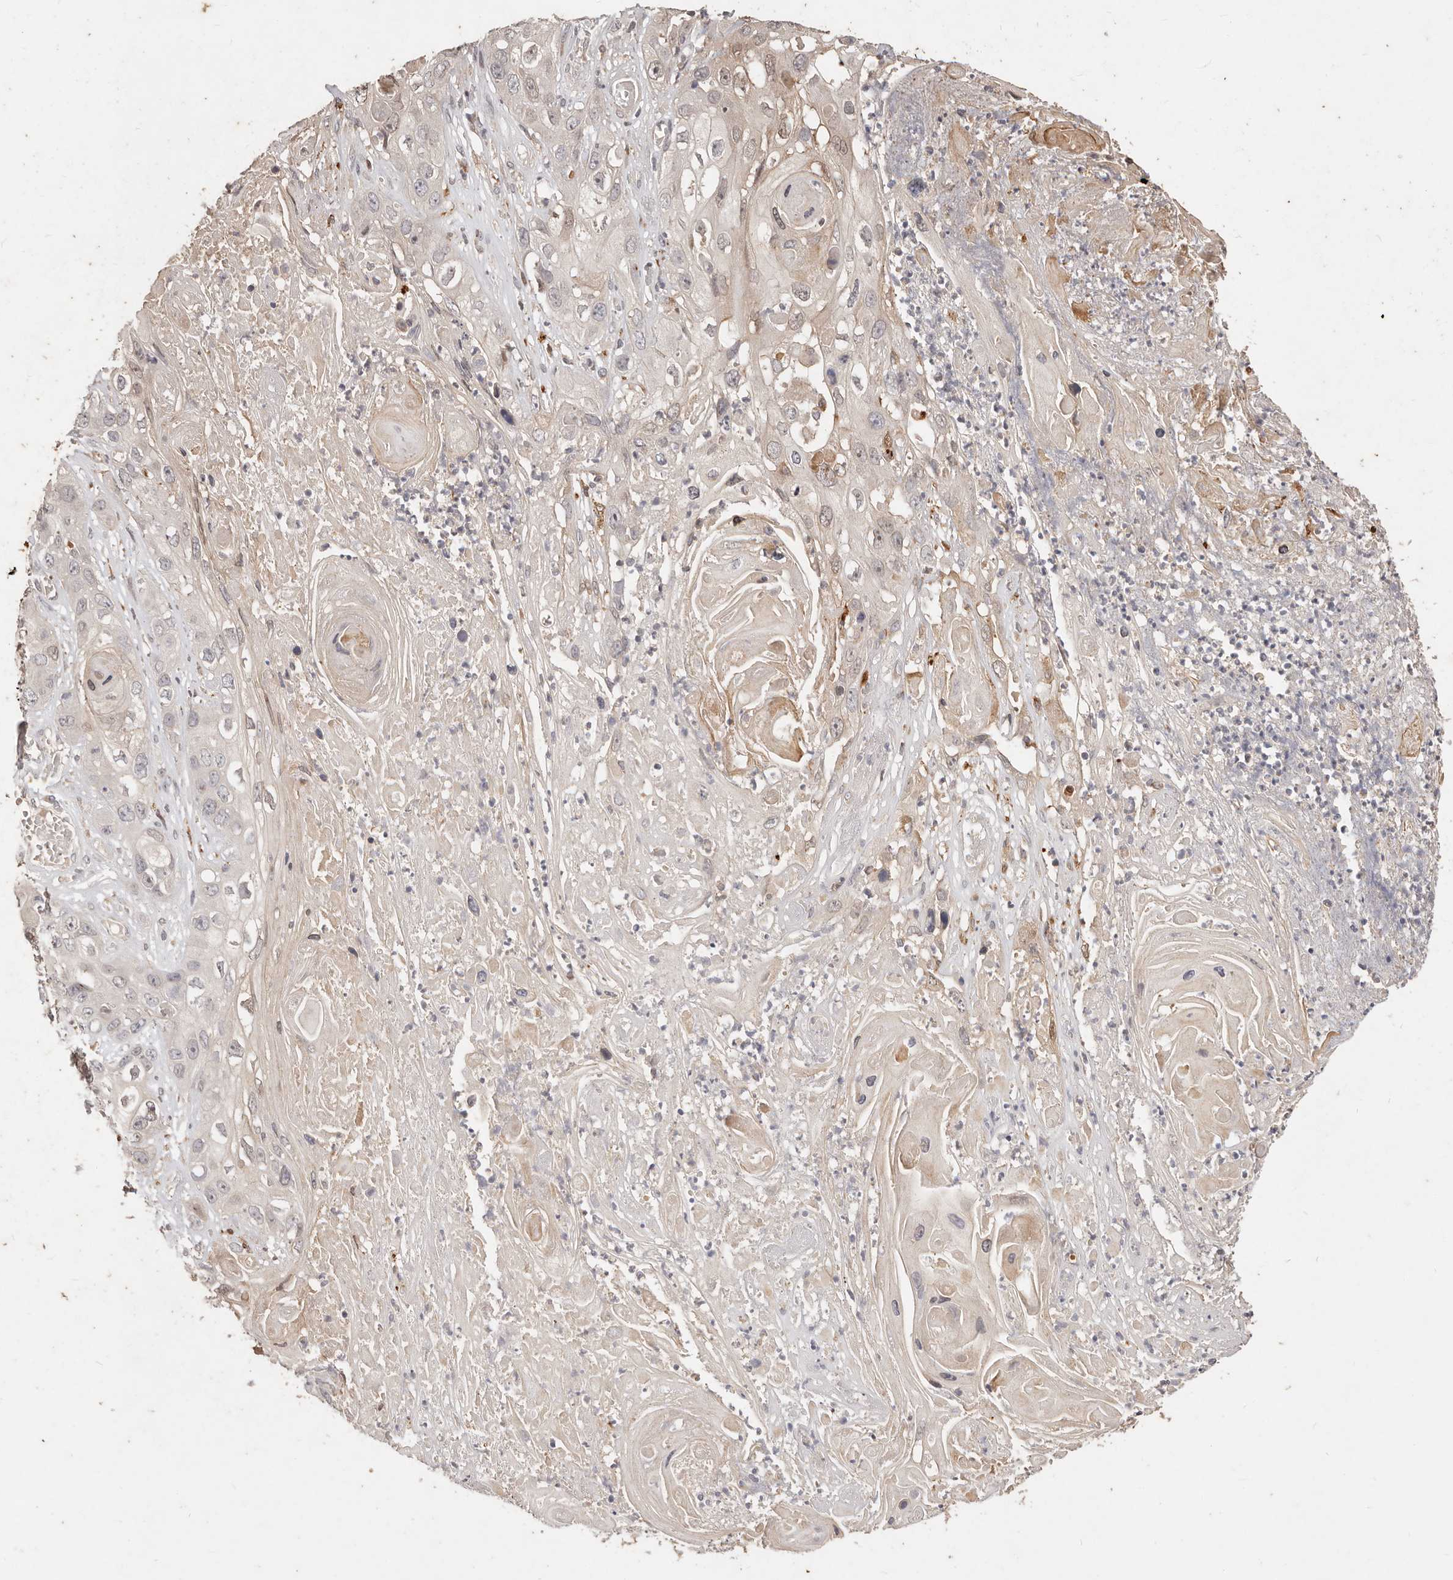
{"staining": {"intensity": "weak", "quantity": "<25%", "location": "cytoplasmic/membranous"}, "tissue": "skin cancer", "cell_type": "Tumor cells", "image_type": "cancer", "snomed": [{"axis": "morphology", "description": "Squamous cell carcinoma, NOS"}, {"axis": "topography", "description": "Skin"}], "caption": "Immunohistochemistry (IHC) of human squamous cell carcinoma (skin) demonstrates no staining in tumor cells. (DAB IHC, high magnification).", "gene": "KIF9", "patient": {"sex": "male", "age": 55}}